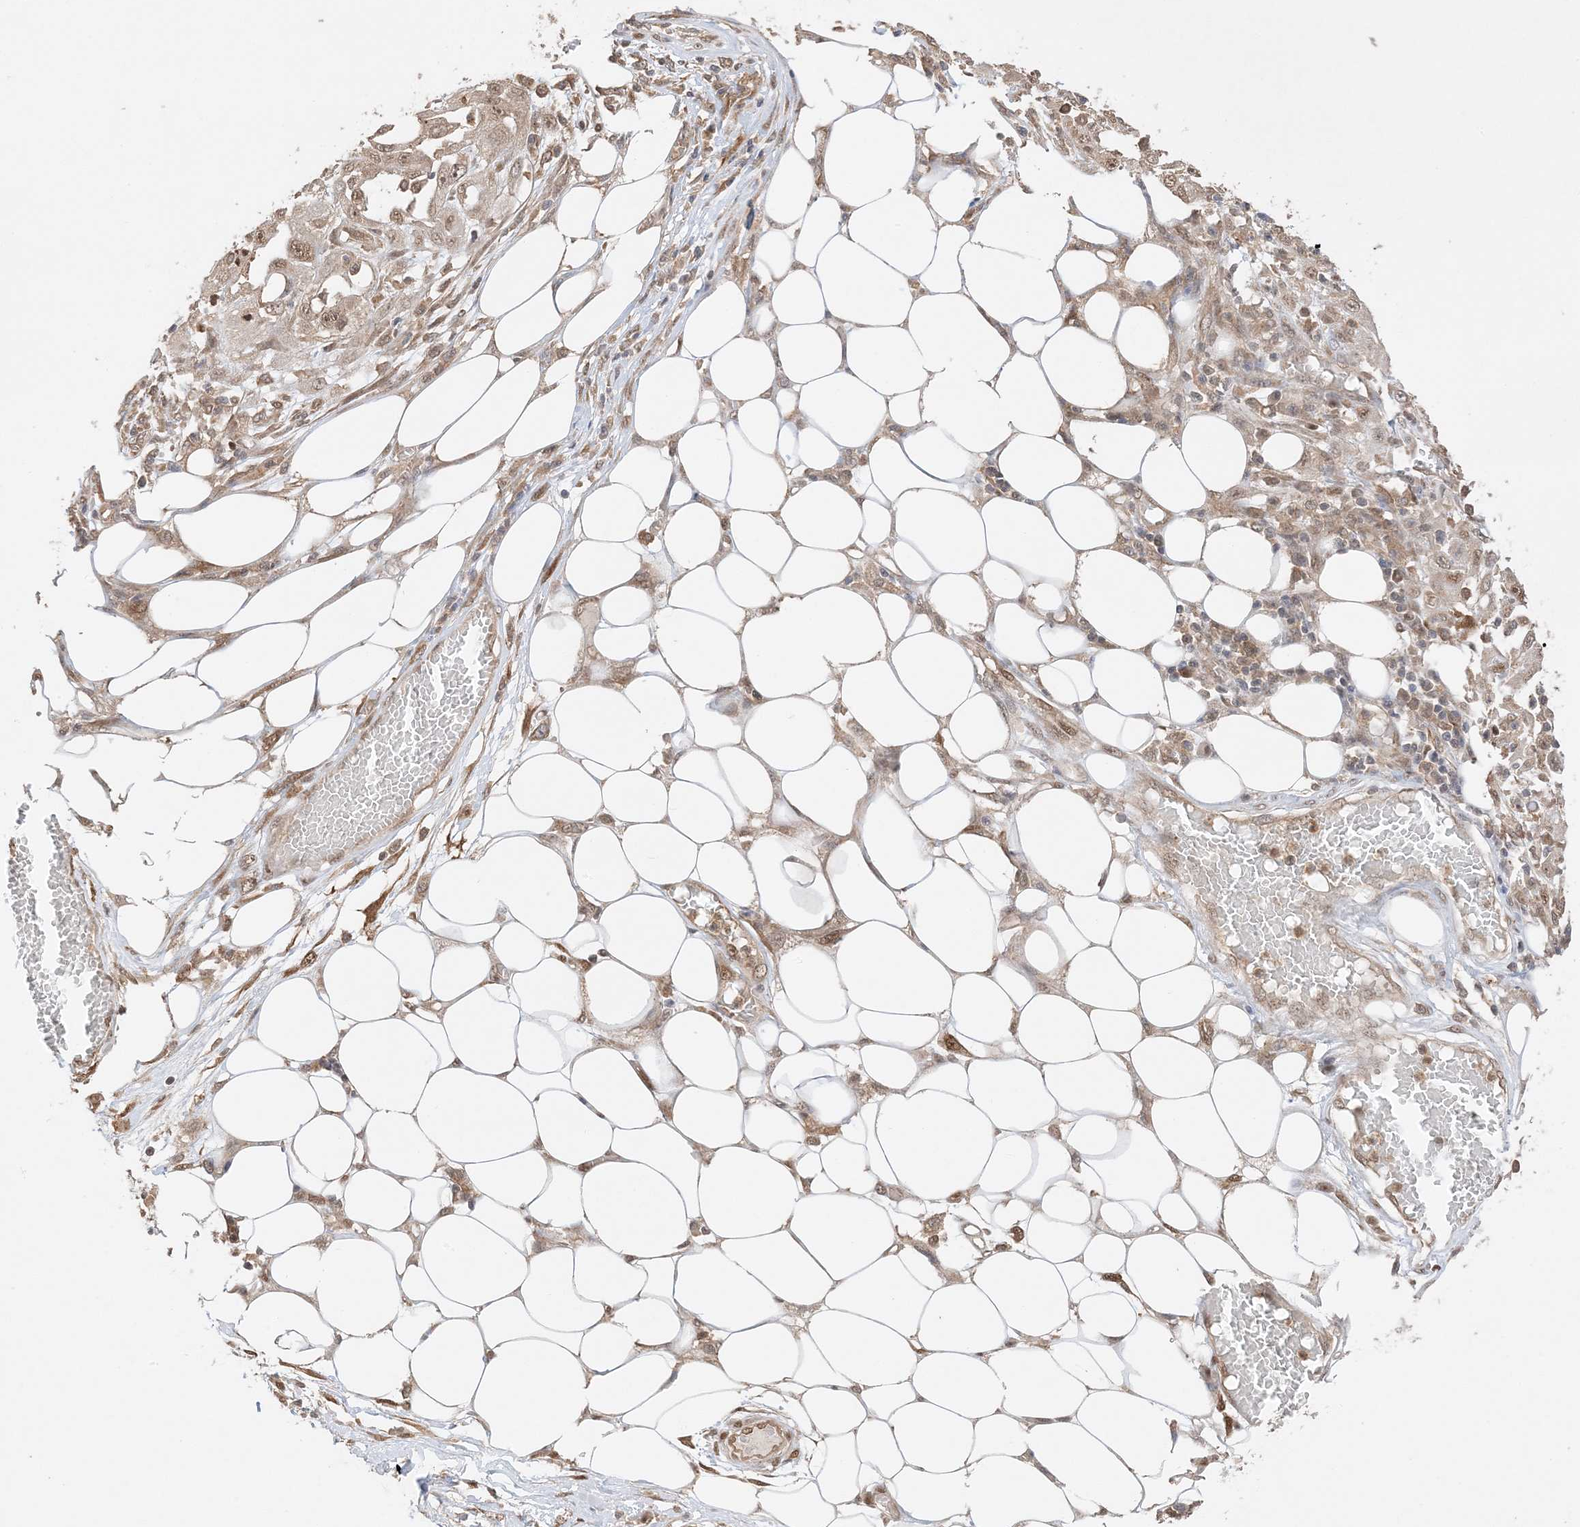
{"staining": {"intensity": "weak", "quantity": "25%-75%", "location": "nuclear"}, "tissue": "skin cancer", "cell_type": "Tumor cells", "image_type": "cancer", "snomed": [{"axis": "morphology", "description": "Squamous cell carcinoma, NOS"}, {"axis": "morphology", "description": "Squamous cell carcinoma, metastatic, NOS"}, {"axis": "topography", "description": "Skin"}, {"axis": "topography", "description": "Lymph node"}], "caption": "Immunohistochemistry (IHC) of skin cancer (metastatic squamous cell carcinoma) shows low levels of weak nuclear positivity in approximately 25%-75% of tumor cells.", "gene": "ZBTB41", "patient": {"sex": "male", "age": 75}}